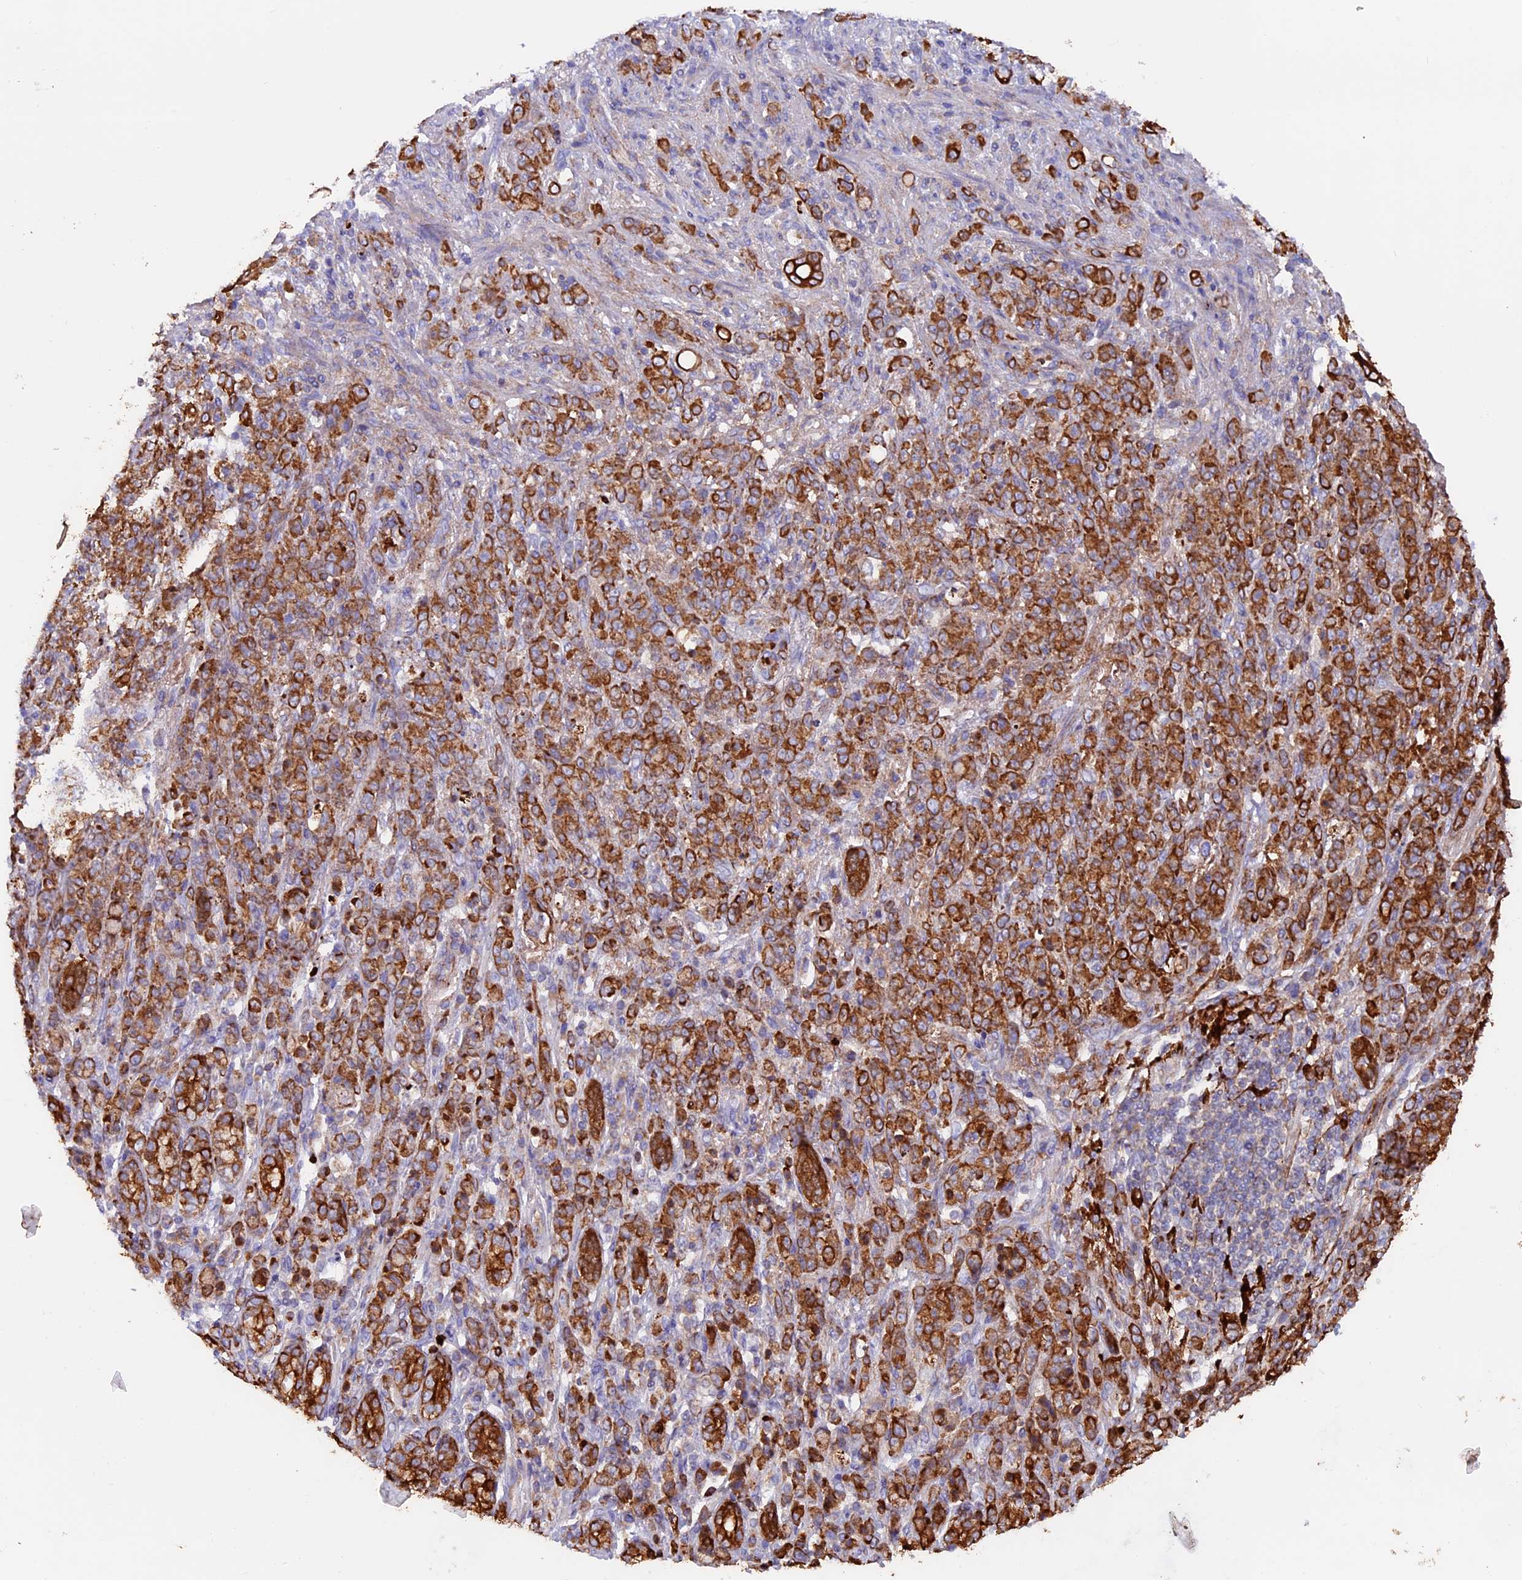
{"staining": {"intensity": "strong", "quantity": ">75%", "location": "cytoplasmic/membranous"}, "tissue": "stomach cancer", "cell_type": "Tumor cells", "image_type": "cancer", "snomed": [{"axis": "morphology", "description": "Adenocarcinoma, NOS"}, {"axis": "topography", "description": "Stomach"}], "caption": "Immunohistochemistry histopathology image of human stomach cancer stained for a protein (brown), which demonstrates high levels of strong cytoplasmic/membranous positivity in about >75% of tumor cells.", "gene": "PTPN9", "patient": {"sex": "female", "age": 79}}